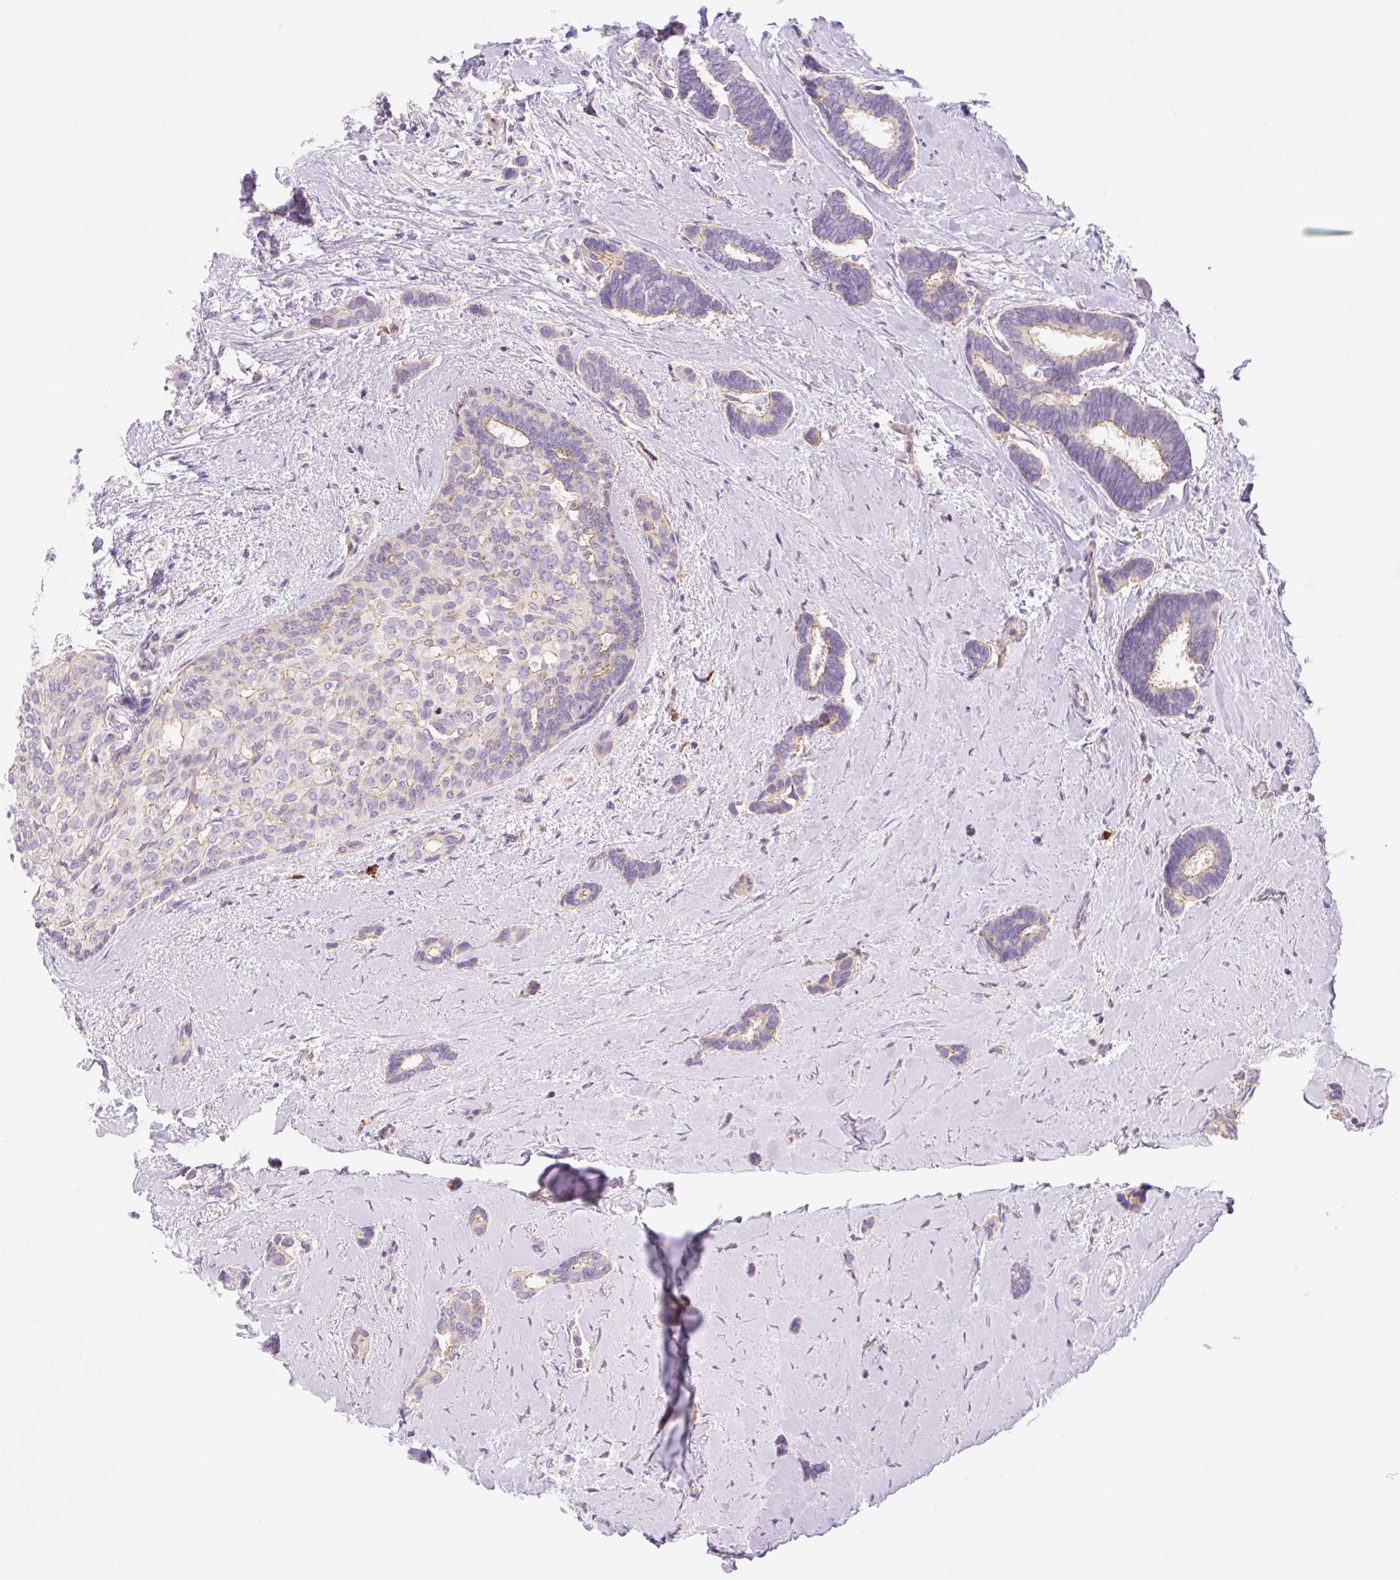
{"staining": {"intensity": "moderate", "quantity": "<25%", "location": "cytoplasmic/membranous"}, "tissue": "breast cancer", "cell_type": "Tumor cells", "image_type": "cancer", "snomed": [{"axis": "morphology", "description": "Duct carcinoma"}, {"axis": "topography", "description": "Breast"}], "caption": "Immunohistochemistry photomicrograph of neoplastic tissue: human breast cancer stained using immunohistochemistry (IHC) displays low levels of moderate protein expression localized specifically in the cytoplasmic/membranous of tumor cells, appearing as a cytoplasmic/membranous brown color.", "gene": "DENND5A", "patient": {"sex": "female", "age": 73}}